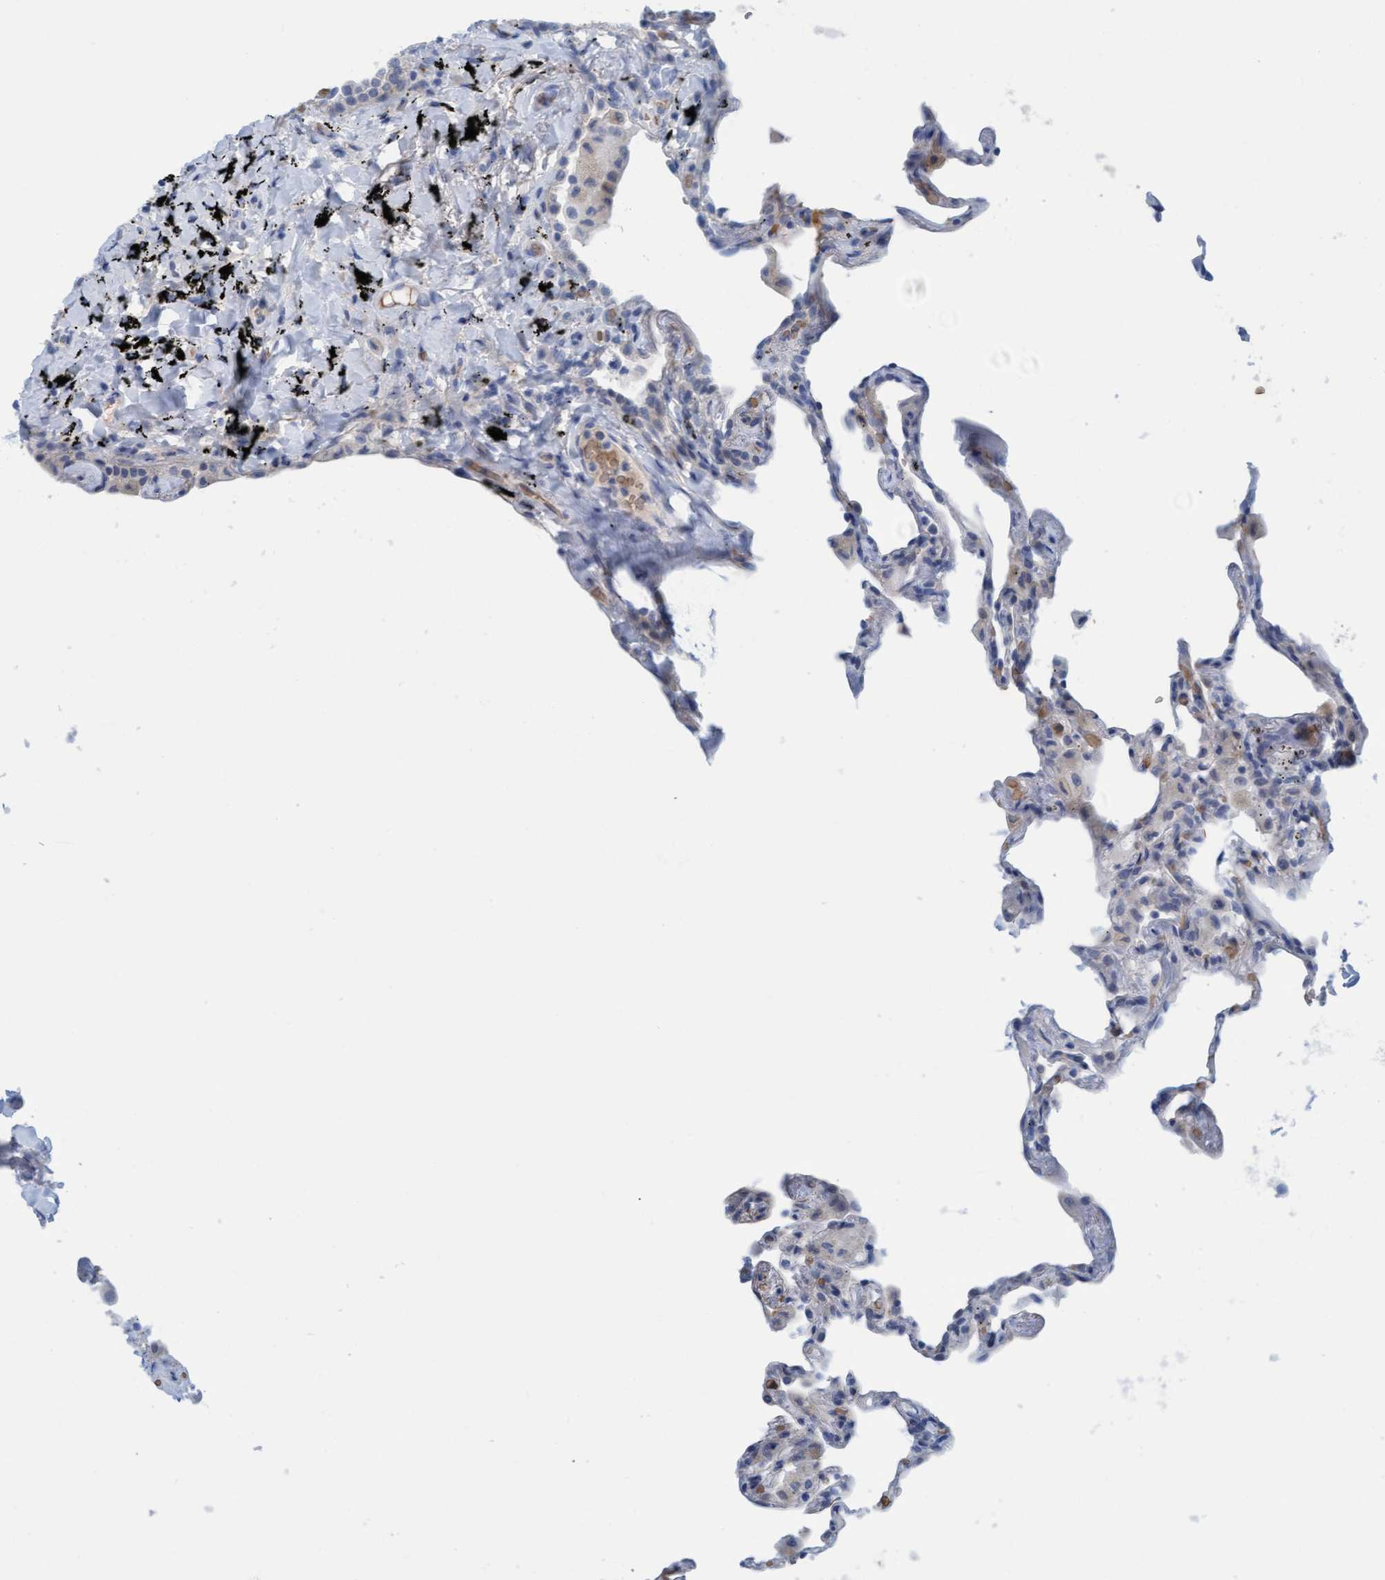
{"staining": {"intensity": "moderate", "quantity": "<25%", "location": "cytoplasmic/membranous"}, "tissue": "lung", "cell_type": "Alveolar cells", "image_type": "normal", "snomed": [{"axis": "morphology", "description": "Normal tissue, NOS"}, {"axis": "topography", "description": "Lung"}], "caption": "Lung stained with DAB immunohistochemistry (IHC) reveals low levels of moderate cytoplasmic/membranous positivity in about <25% of alveolar cells.", "gene": "P2RX5", "patient": {"sex": "male", "age": 59}}